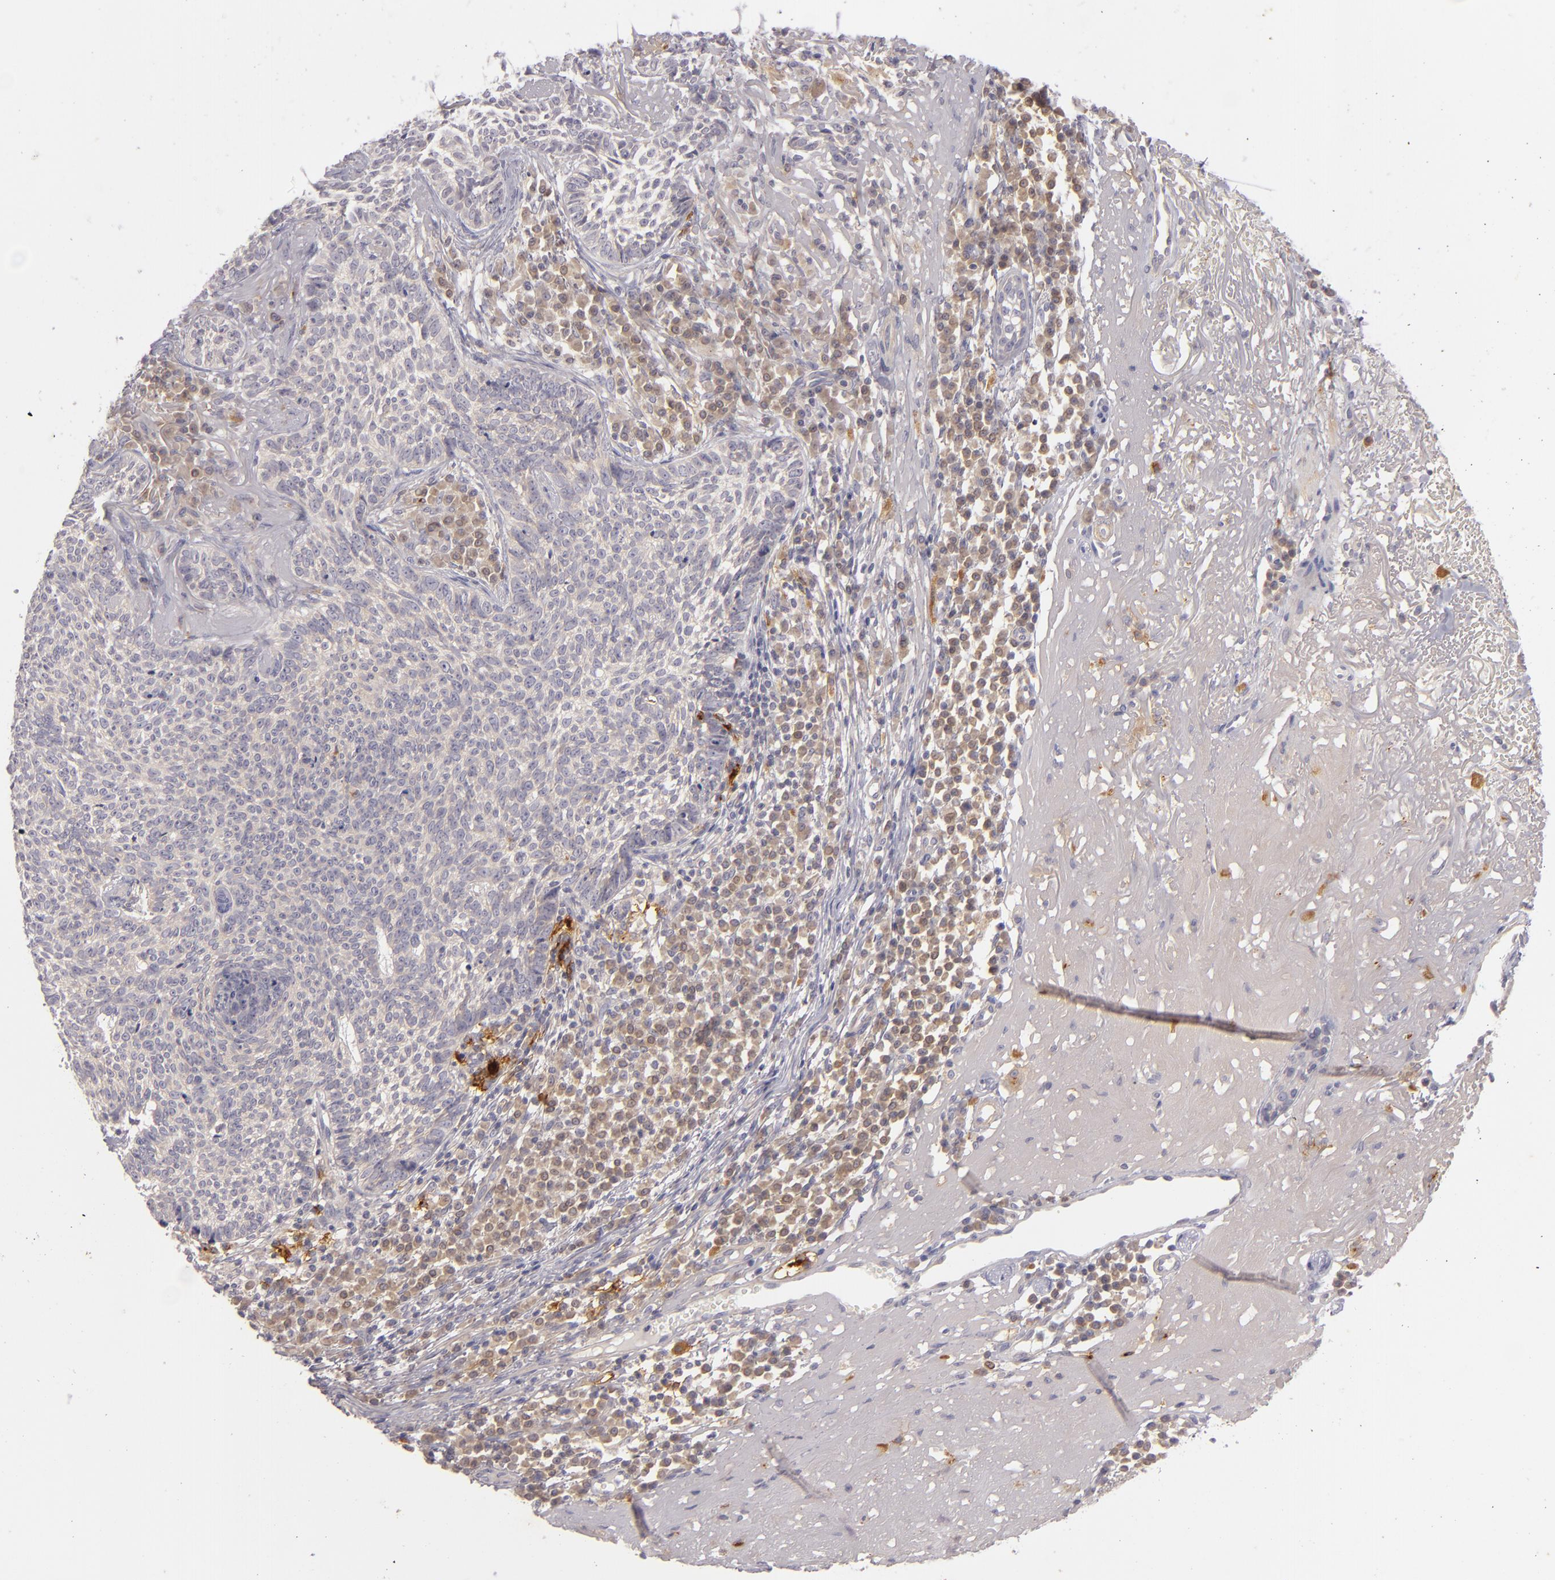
{"staining": {"intensity": "weak", "quantity": "25%-75%", "location": "cytoplasmic/membranous"}, "tissue": "skin cancer", "cell_type": "Tumor cells", "image_type": "cancer", "snomed": [{"axis": "morphology", "description": "Basal cell carcinoma"}, {"axis": "topography", "description": "Skin"}], "caption": "Immunohistochemistry (IHC) of basal cell carcinoma (skin) demonstrates low levels of weak cytoplasmic/membranous positivity in about 25%-75% of tumor cells.", "gene": "CD83", "patient": {"sex": "female", "age": 89}}